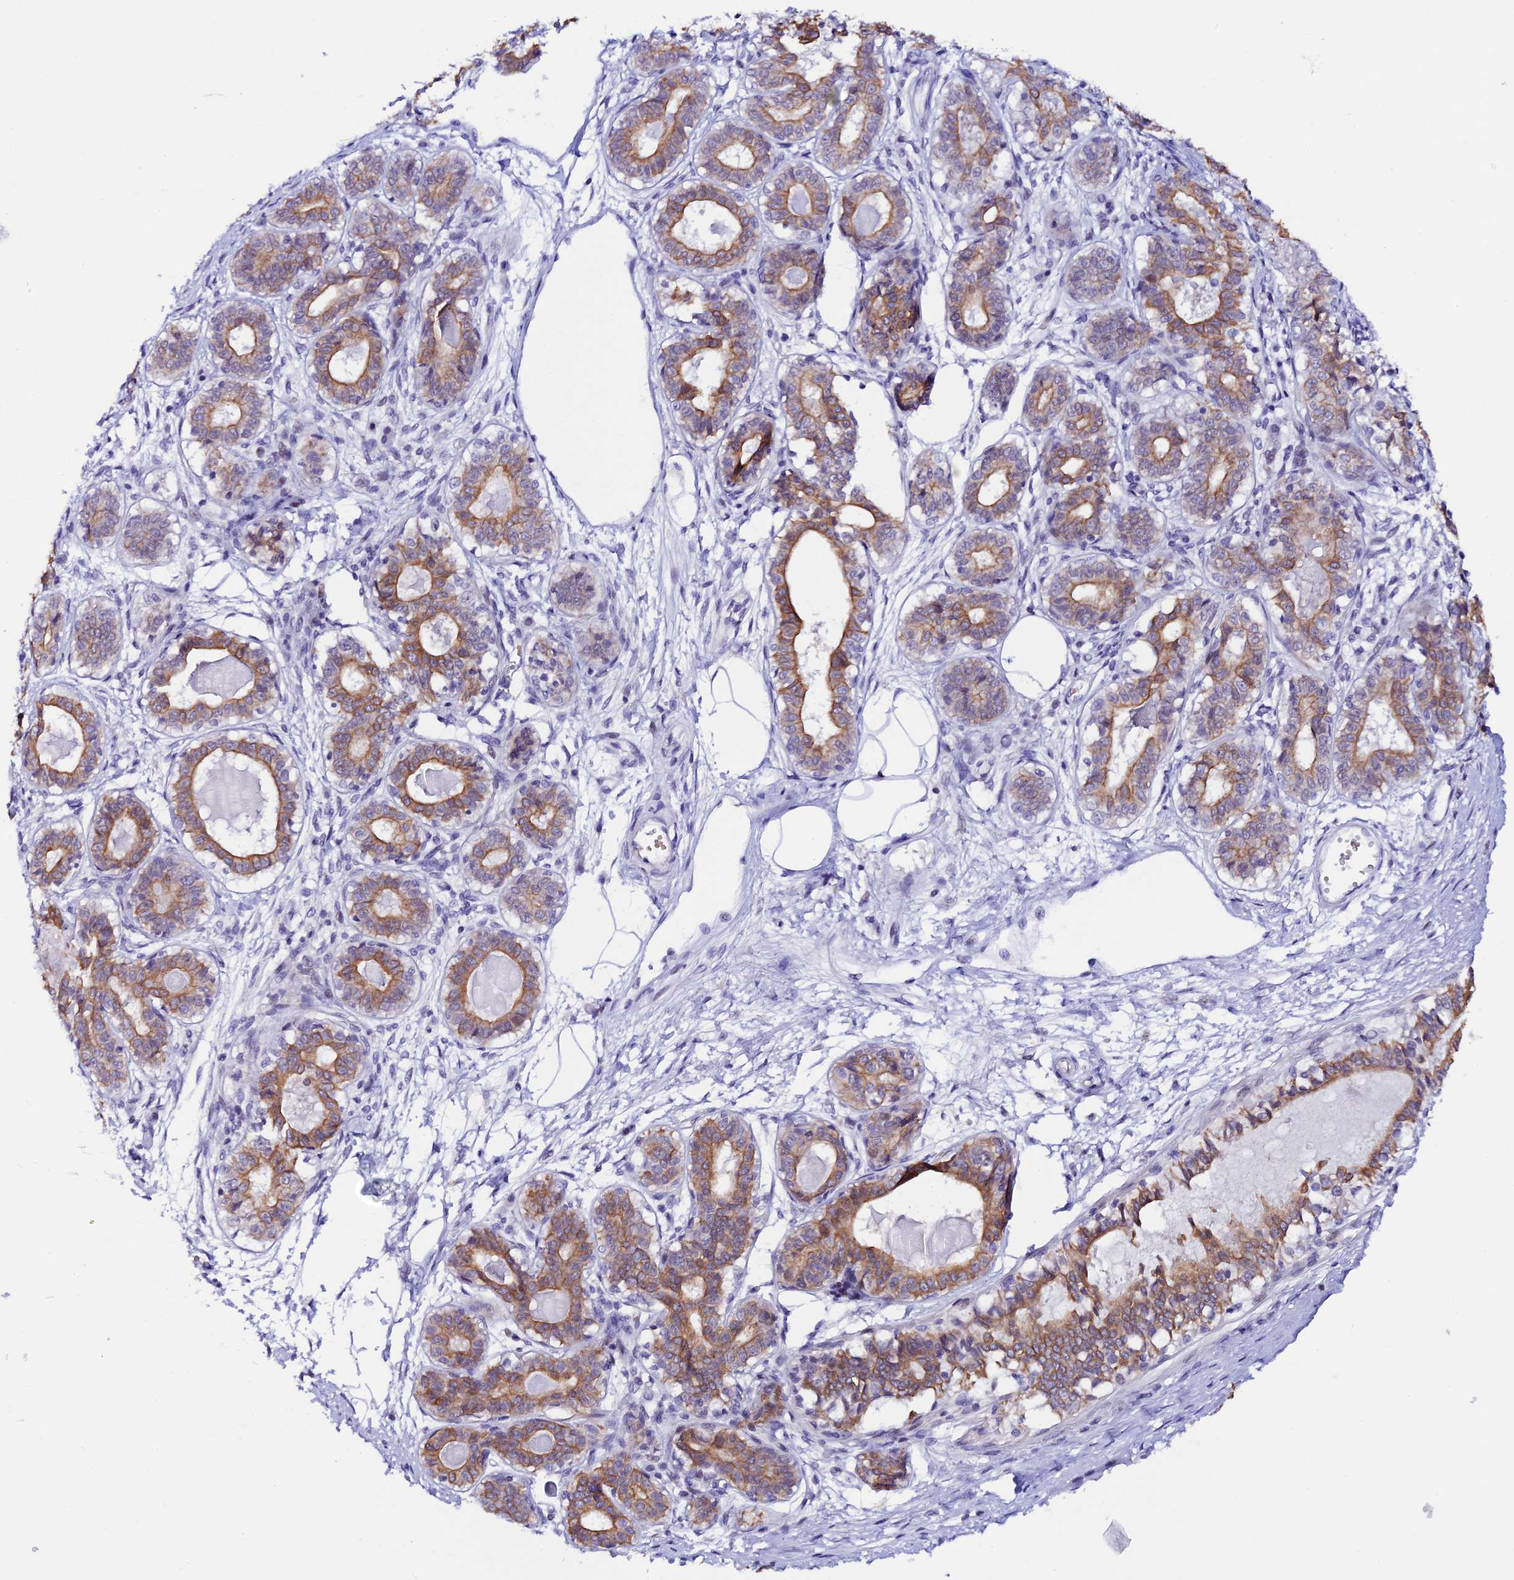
{"staining": {"intensity": "negative", "quantity": "none", "location": "none"}, "tissue": "breast", "cell_type": "Adipocytes", "image_type": "normal", "snomed": [{"axis": "morphology", "description": "Normal tissue, NOS"}, {"axis": "topography", "description": "Breast"}], "caption": "The immunohistochemistry (IHC) micrograph has no significant staining in adipocytes of breast. The staining is performed using DAB brown chromogen with nuclei counter-stained in using hematoxylin.", "gene": "RASGEF1B", "patient": {"sex": "female", "age": 45}}